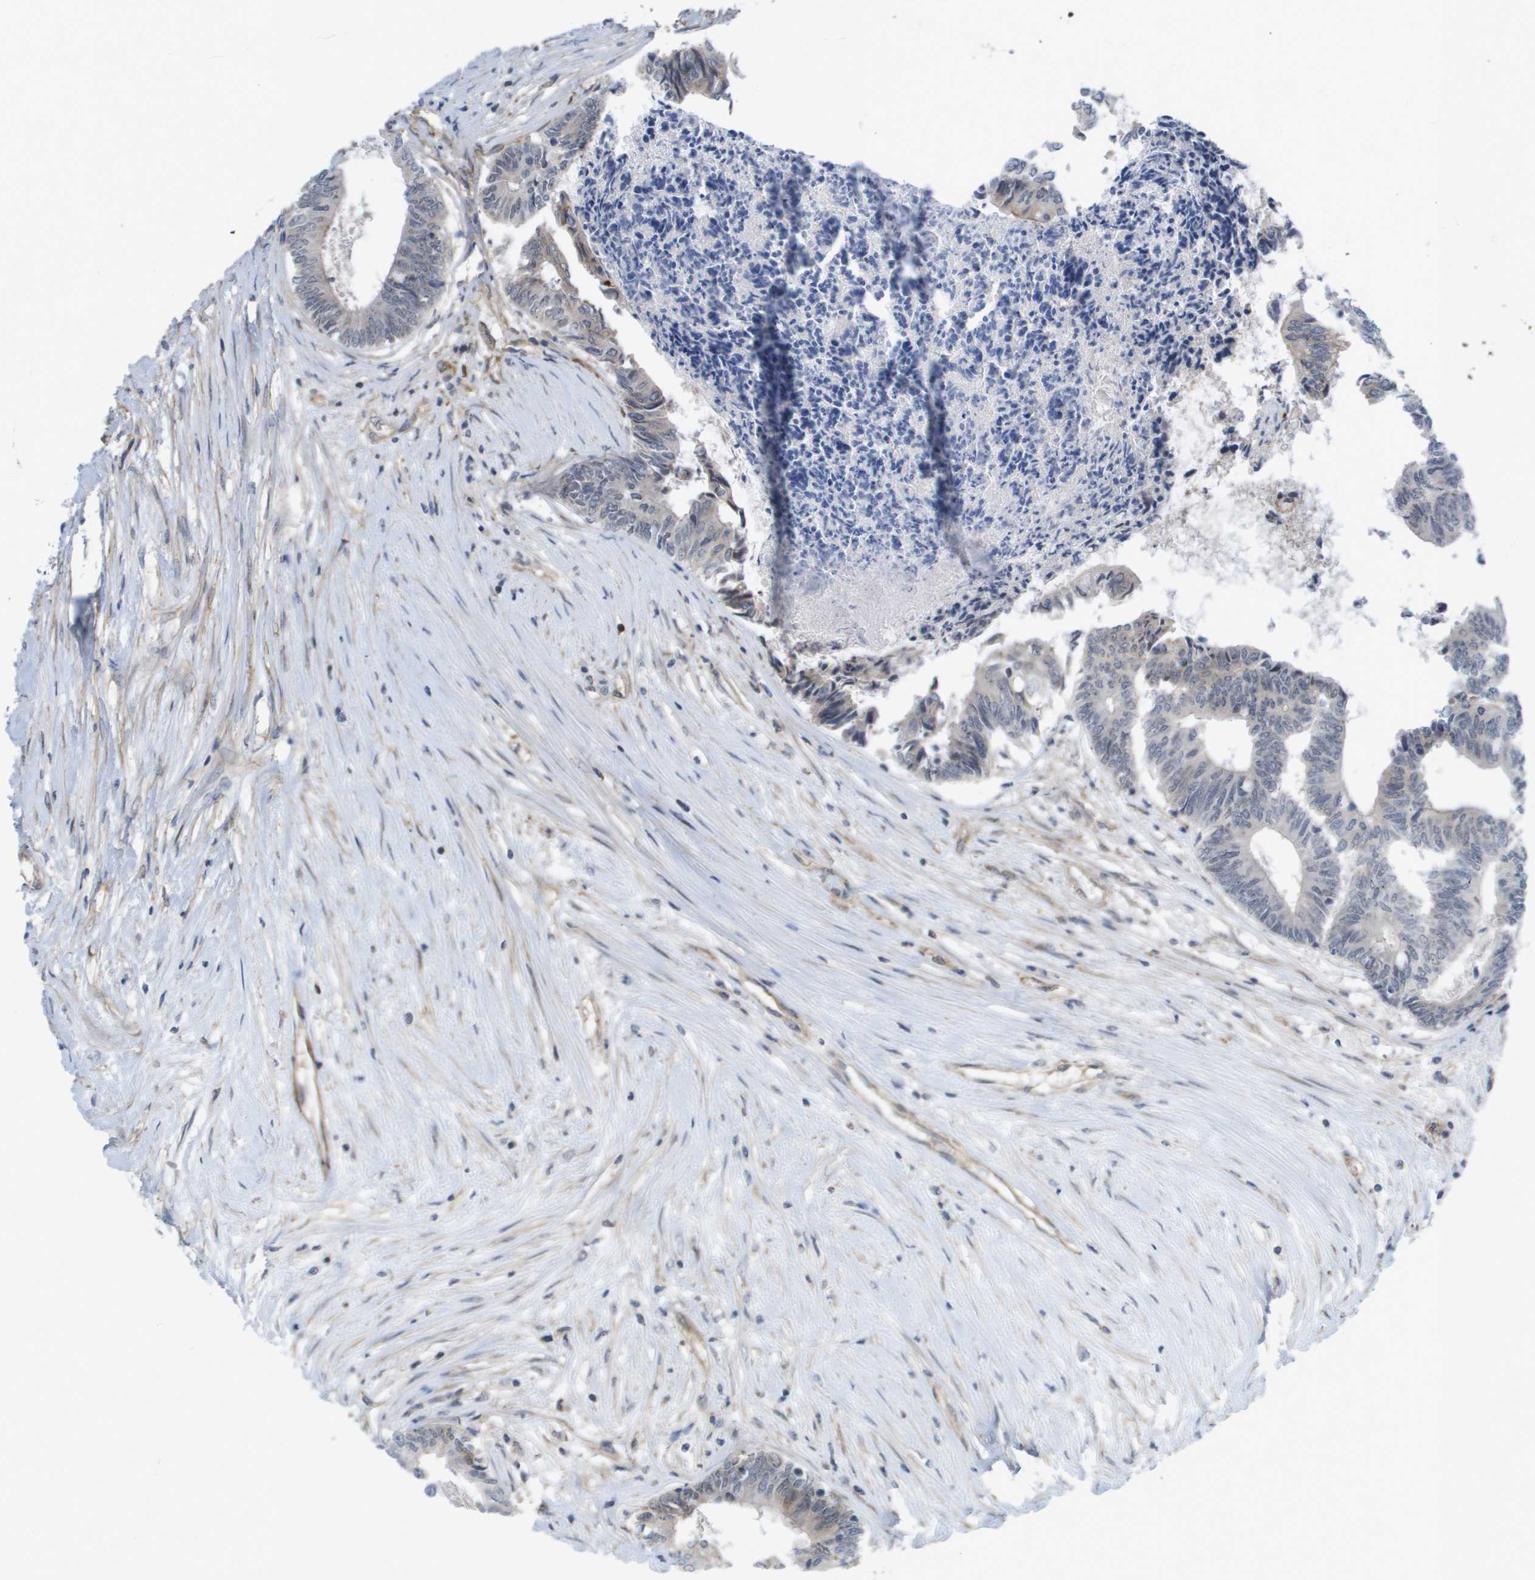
{"staining": {"intensity": "weak", "quantity": "<25%", "location": "cytoplasmic/membranous"}, "tissue": "colorectal cancer", "cell_type": "Tumor cells", "image_type": "cancer", "snomed": [{"axis": "morphology", "description": "Adenocarcinoma, NOS"}, {"axis": "topography", "description": "Rectum"}], "caption": "Tumor cells are negative for protein expression in human colorectal cancer (adenocarcinoma).", "gene": "MTARC2", "patient": {"sex": "male", "age": 63}}